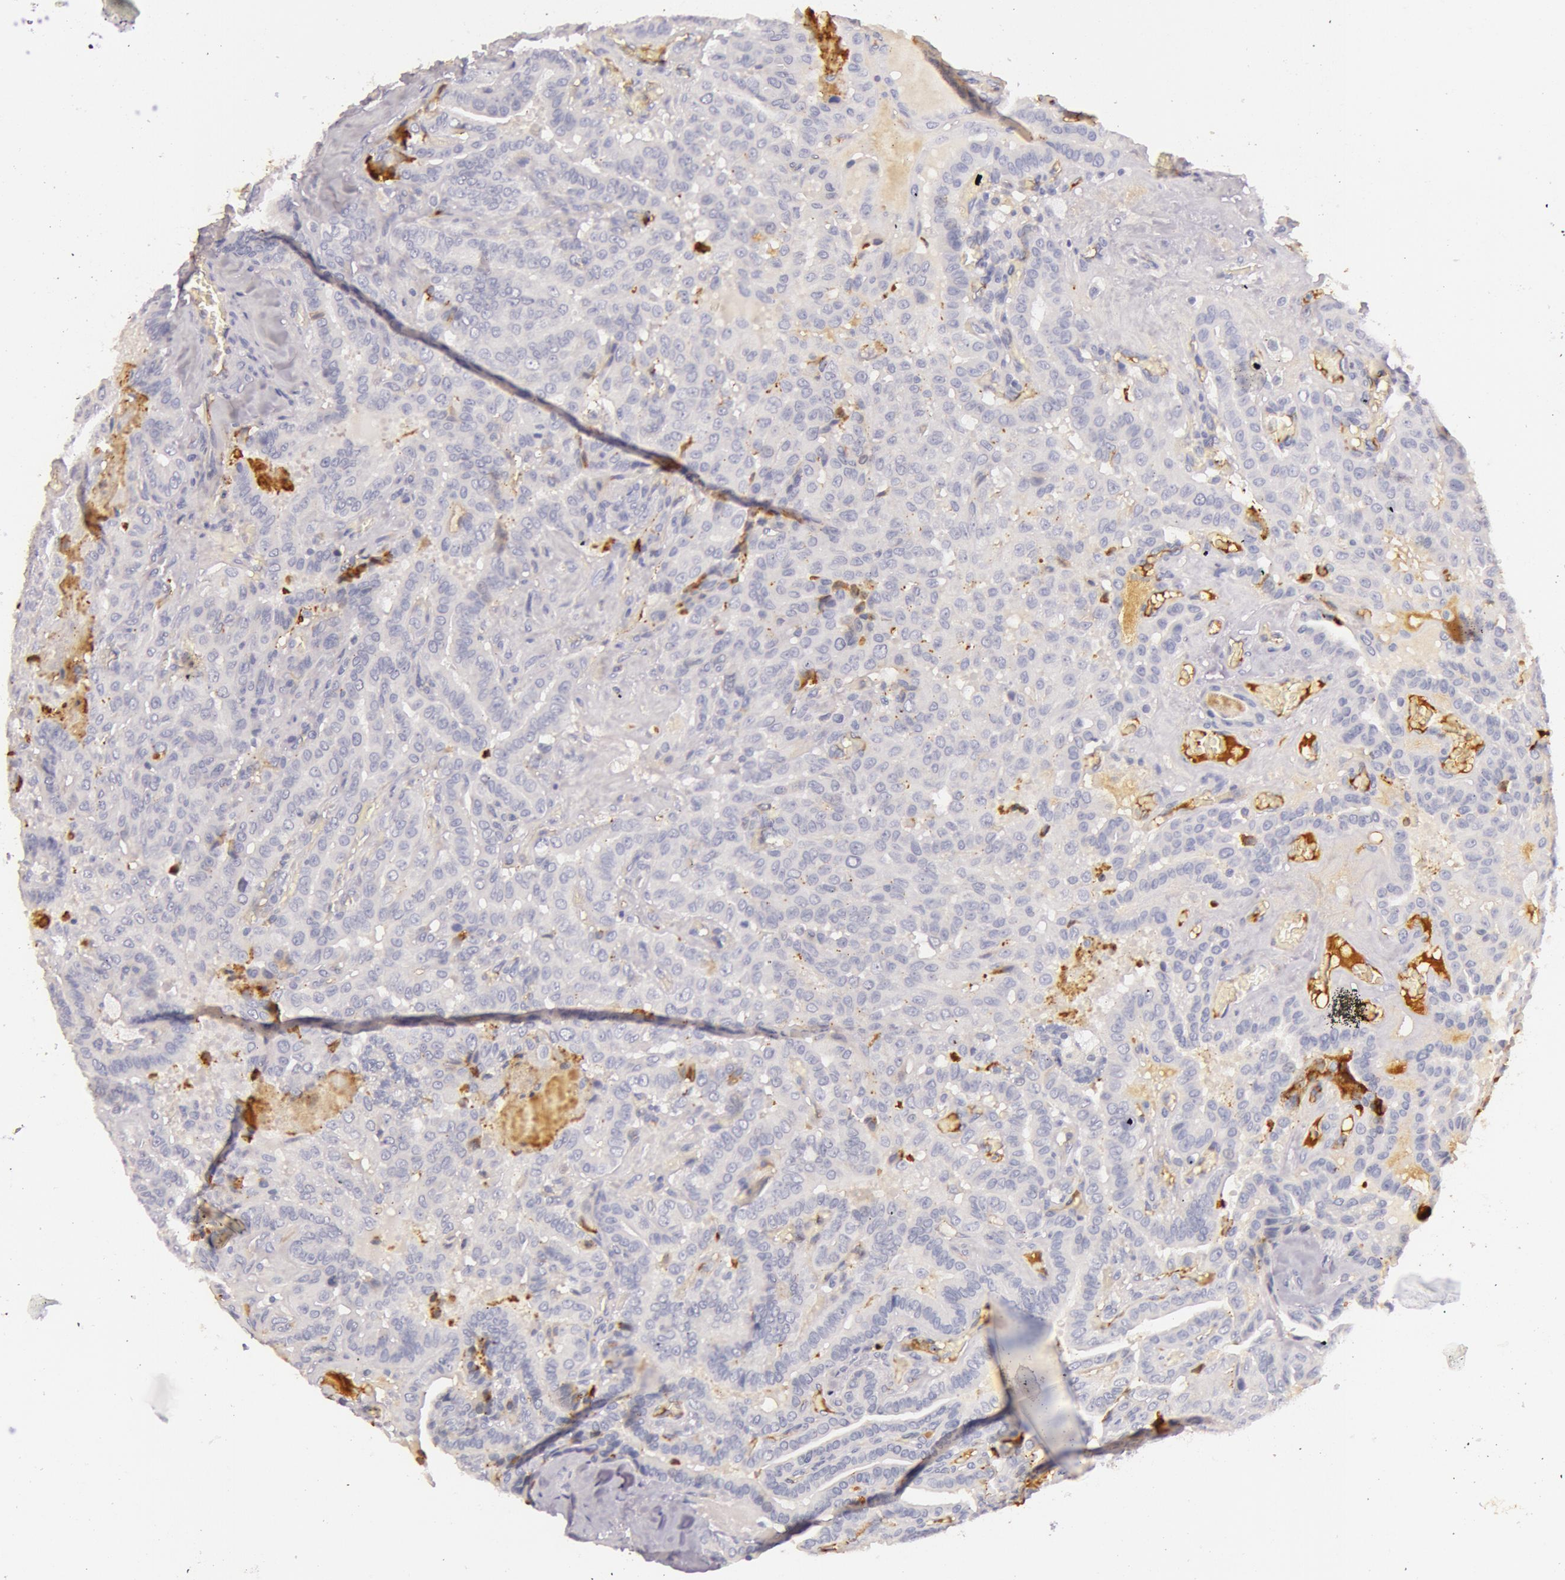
{"staining": {"intensity": "negative", "quantity": "none", "location": "none"}, "tissue": "thyroid cancer", "cell_type": "Tumor cells", "image_type": "cancer", "snomed": [{"axis": "morphology", "description": "Papillary adenocarcinoma, NOS"}, {"axis": "topography", "description": "Thyroid gland"}], "caption": "This is an immunohistochemistry photomicrograph of human thyroid papillary adenocarcinoma. There is no staining in tumor cells.", "gene": "C4BPA", "patient": {"sex": "male", "age": 87}}